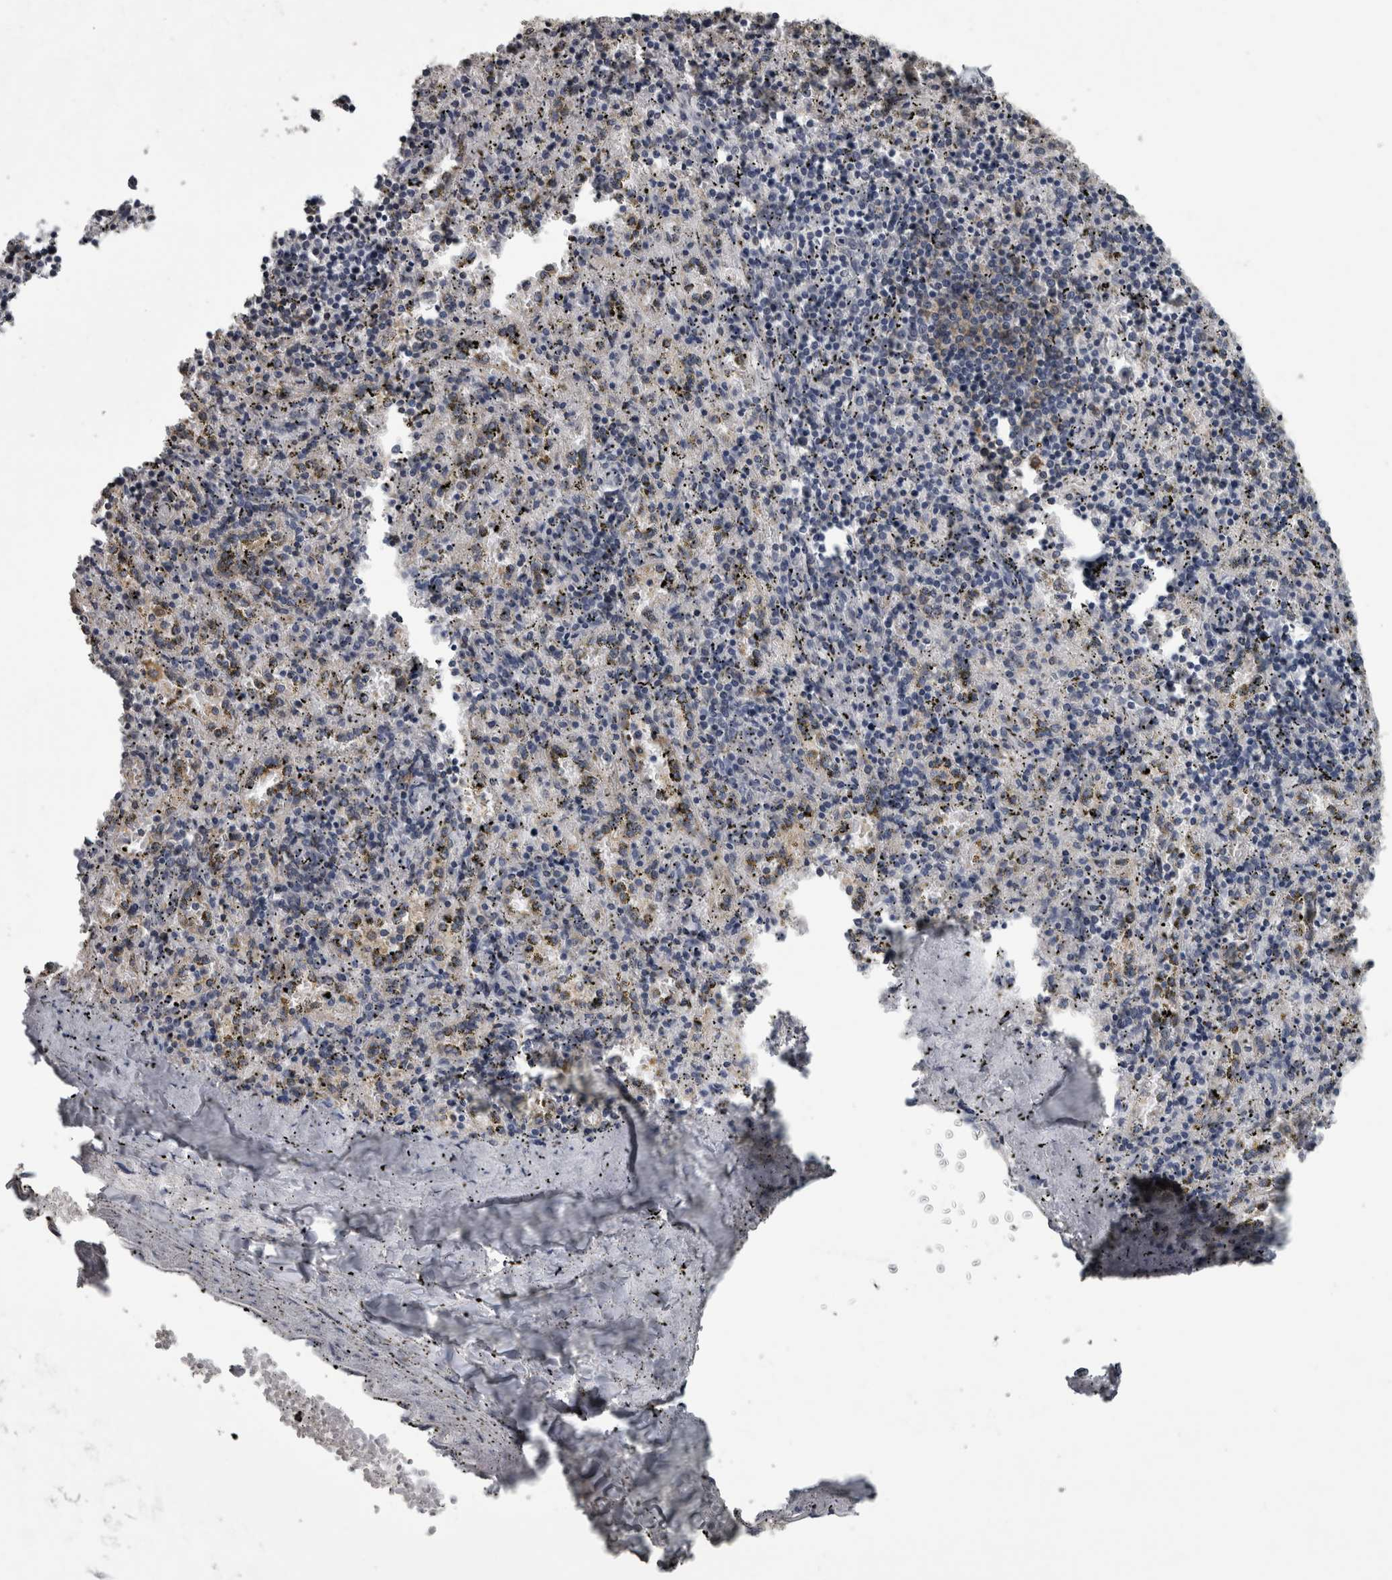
{"staining": {"intensity": "weak", "quantity": "<25%", "location": "cytoplasmic/membranous"}, "tissue": "spleen", "cell_type": "Cells in red pulp", "image_type": "normal", "snomed": [{"axis": "morphology", "description": "Normal tissue, NOS"}, {"axis": "topography", "description": "Spleen"}], "caption": "Cells in red pulp are negative for brown protein staining in unremarkable spleen.", "gene": "PIK3AP1", "patient": {"sex": "male", "age": 11}}